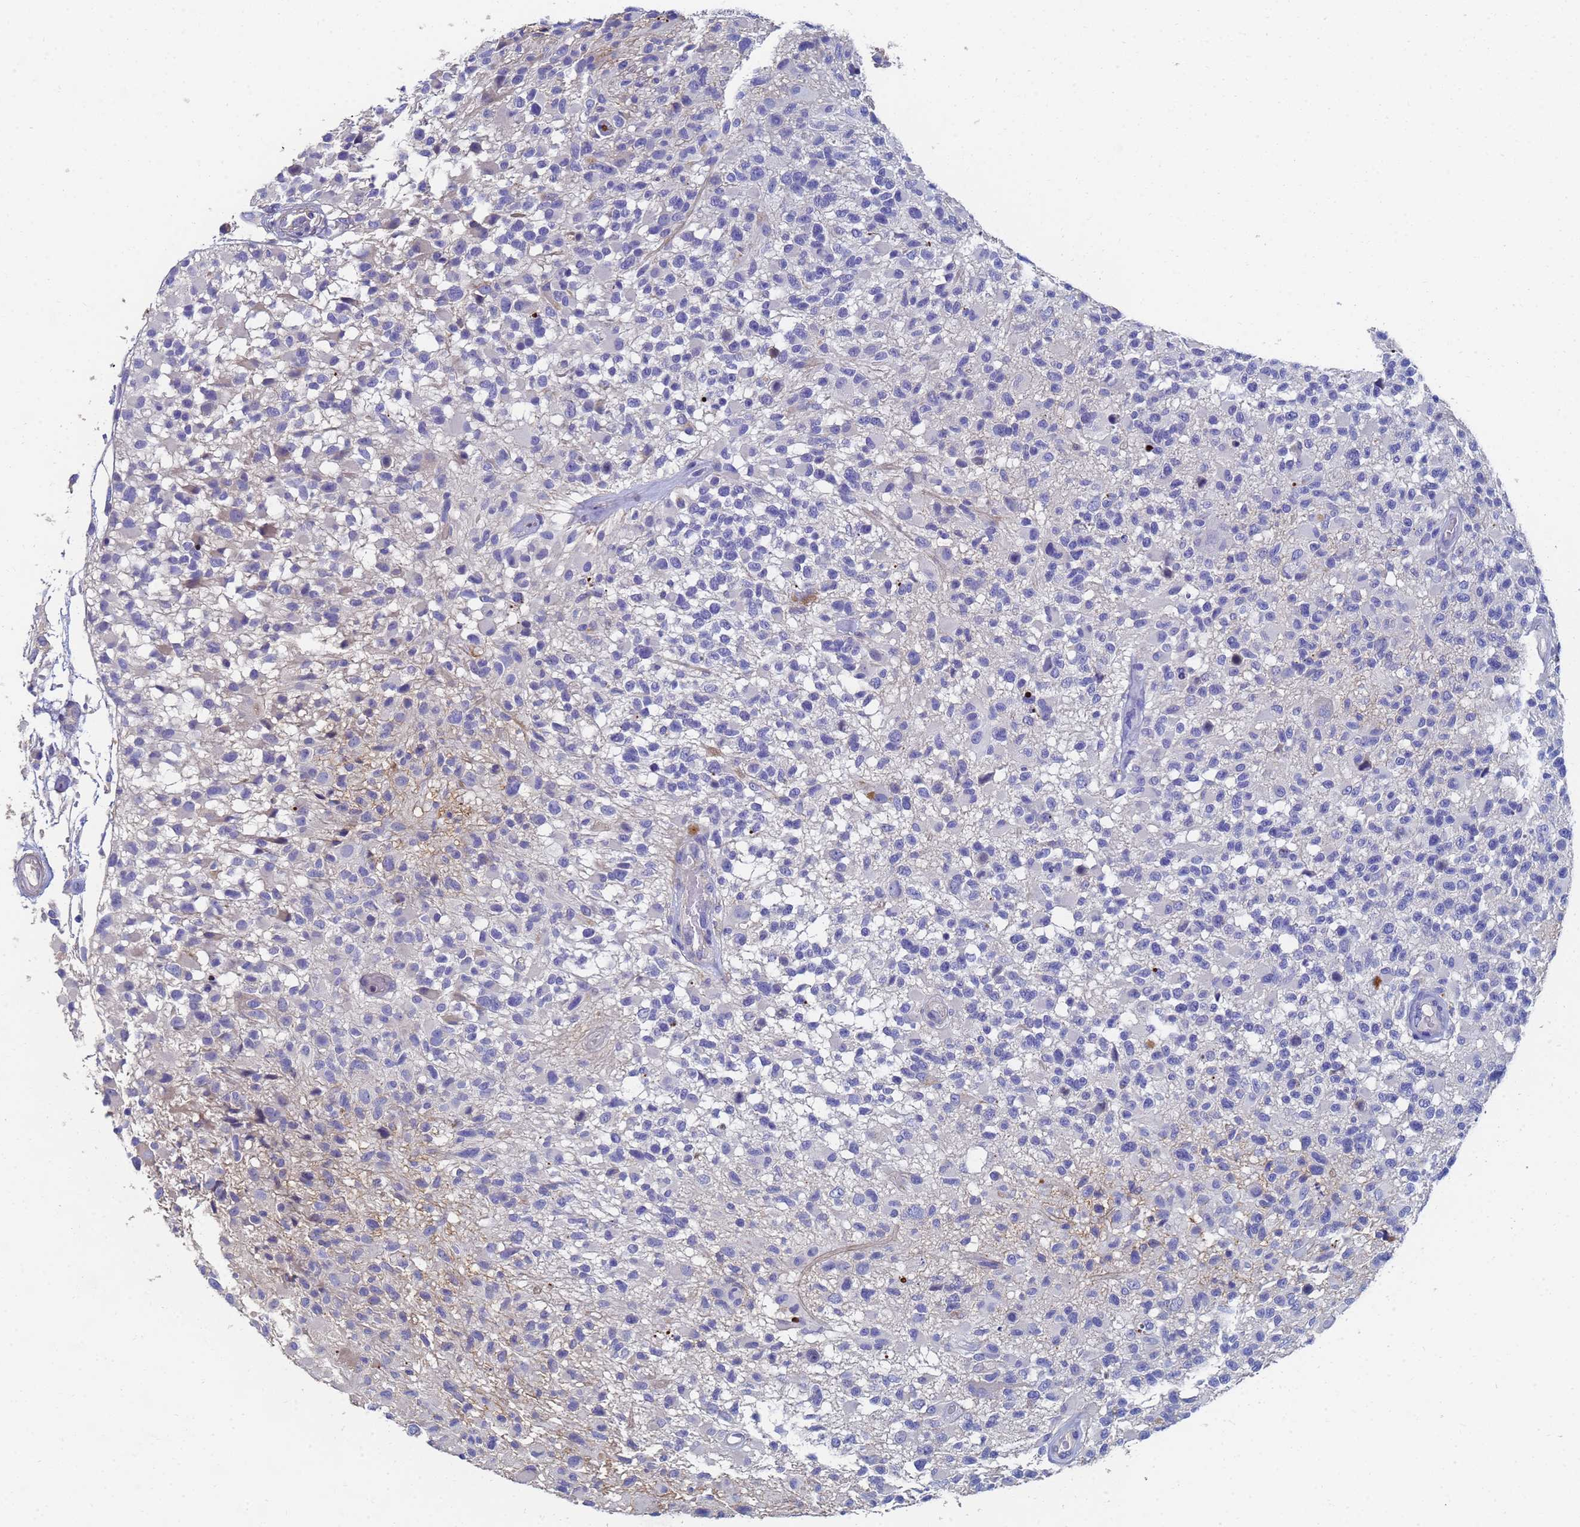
{"staining": {"intensity": "negative", "quantity": "none", "location": "none"}, "tissue": "glioma", "cell_type": "Tumor cells", "image_type": "cancer", "snomed": [{"axis": "morphology", "description": "Glioma, malignant, High grade"}, {"axis": "morphology", "description": "Glioblastoma, NOS"}, {"axis": "topography", "description": "Brain"}], "caption": "Immunohistochemistry histopathology image of neoplastic tissue: human glioma stained with DAB reveals no significant protein expression in tumor cells.", "gene": "LBX2", "patient": {"sex": "male", "age": 60}}